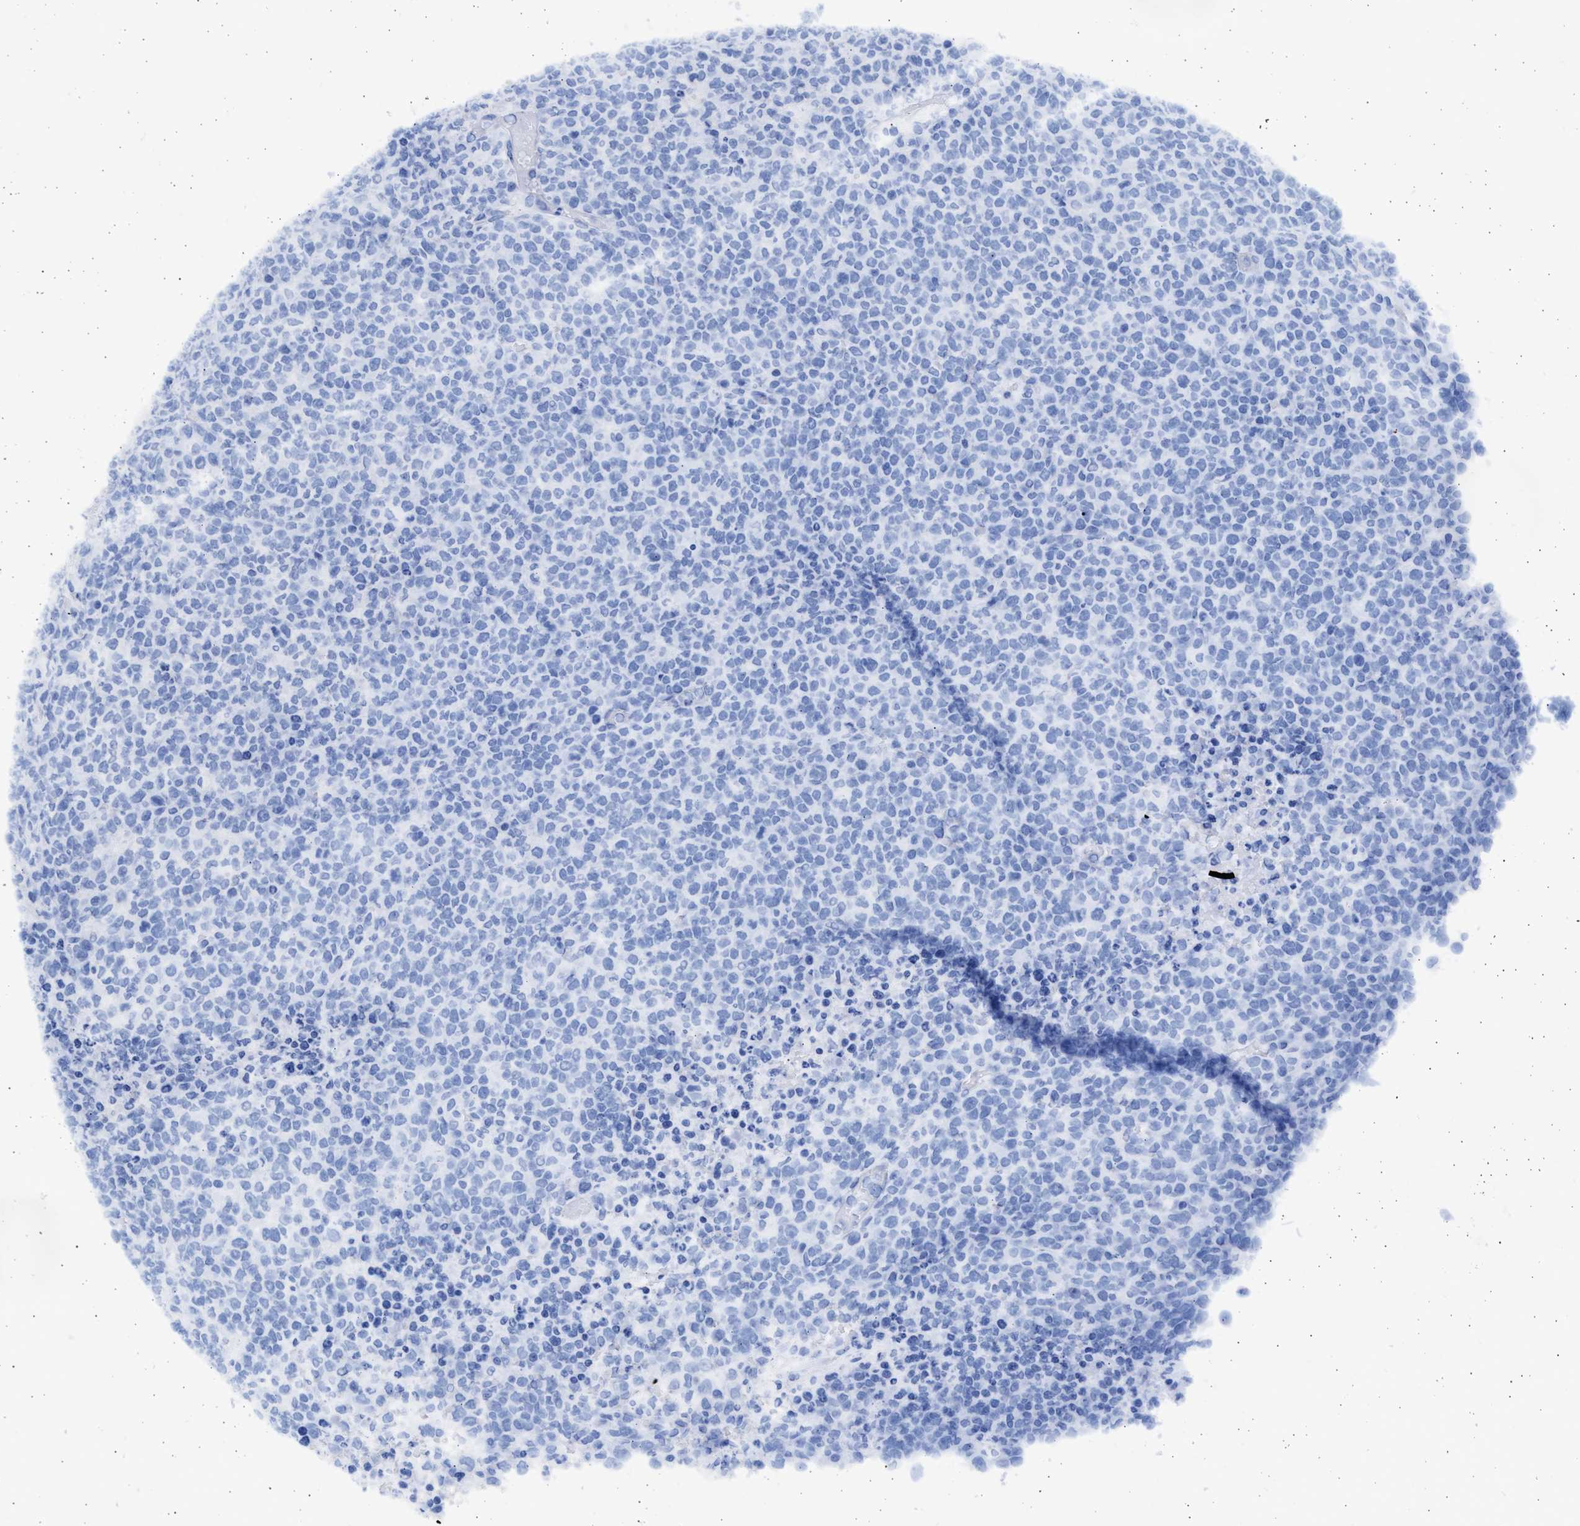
{"staining": {"intensity": "negative", "quantity": "none", "location": "none"}, "tissue": "lymphoma", "cell_type": "Tumor cells", "image_type": "cancer", "snomed": [{"axis": "morphology", "description": "Malignant lymphoma, non-Hodgkin's type, High grade"}, {"axis": "topography", "description": "Lymph node"}], "caption": "Tumor cells are negative for protein expression in human lymphoma. (IHC, brightfield microscopy, high magnification).", "gene": "ALDOC", "patient": {"sex": "male", "age": 13}}